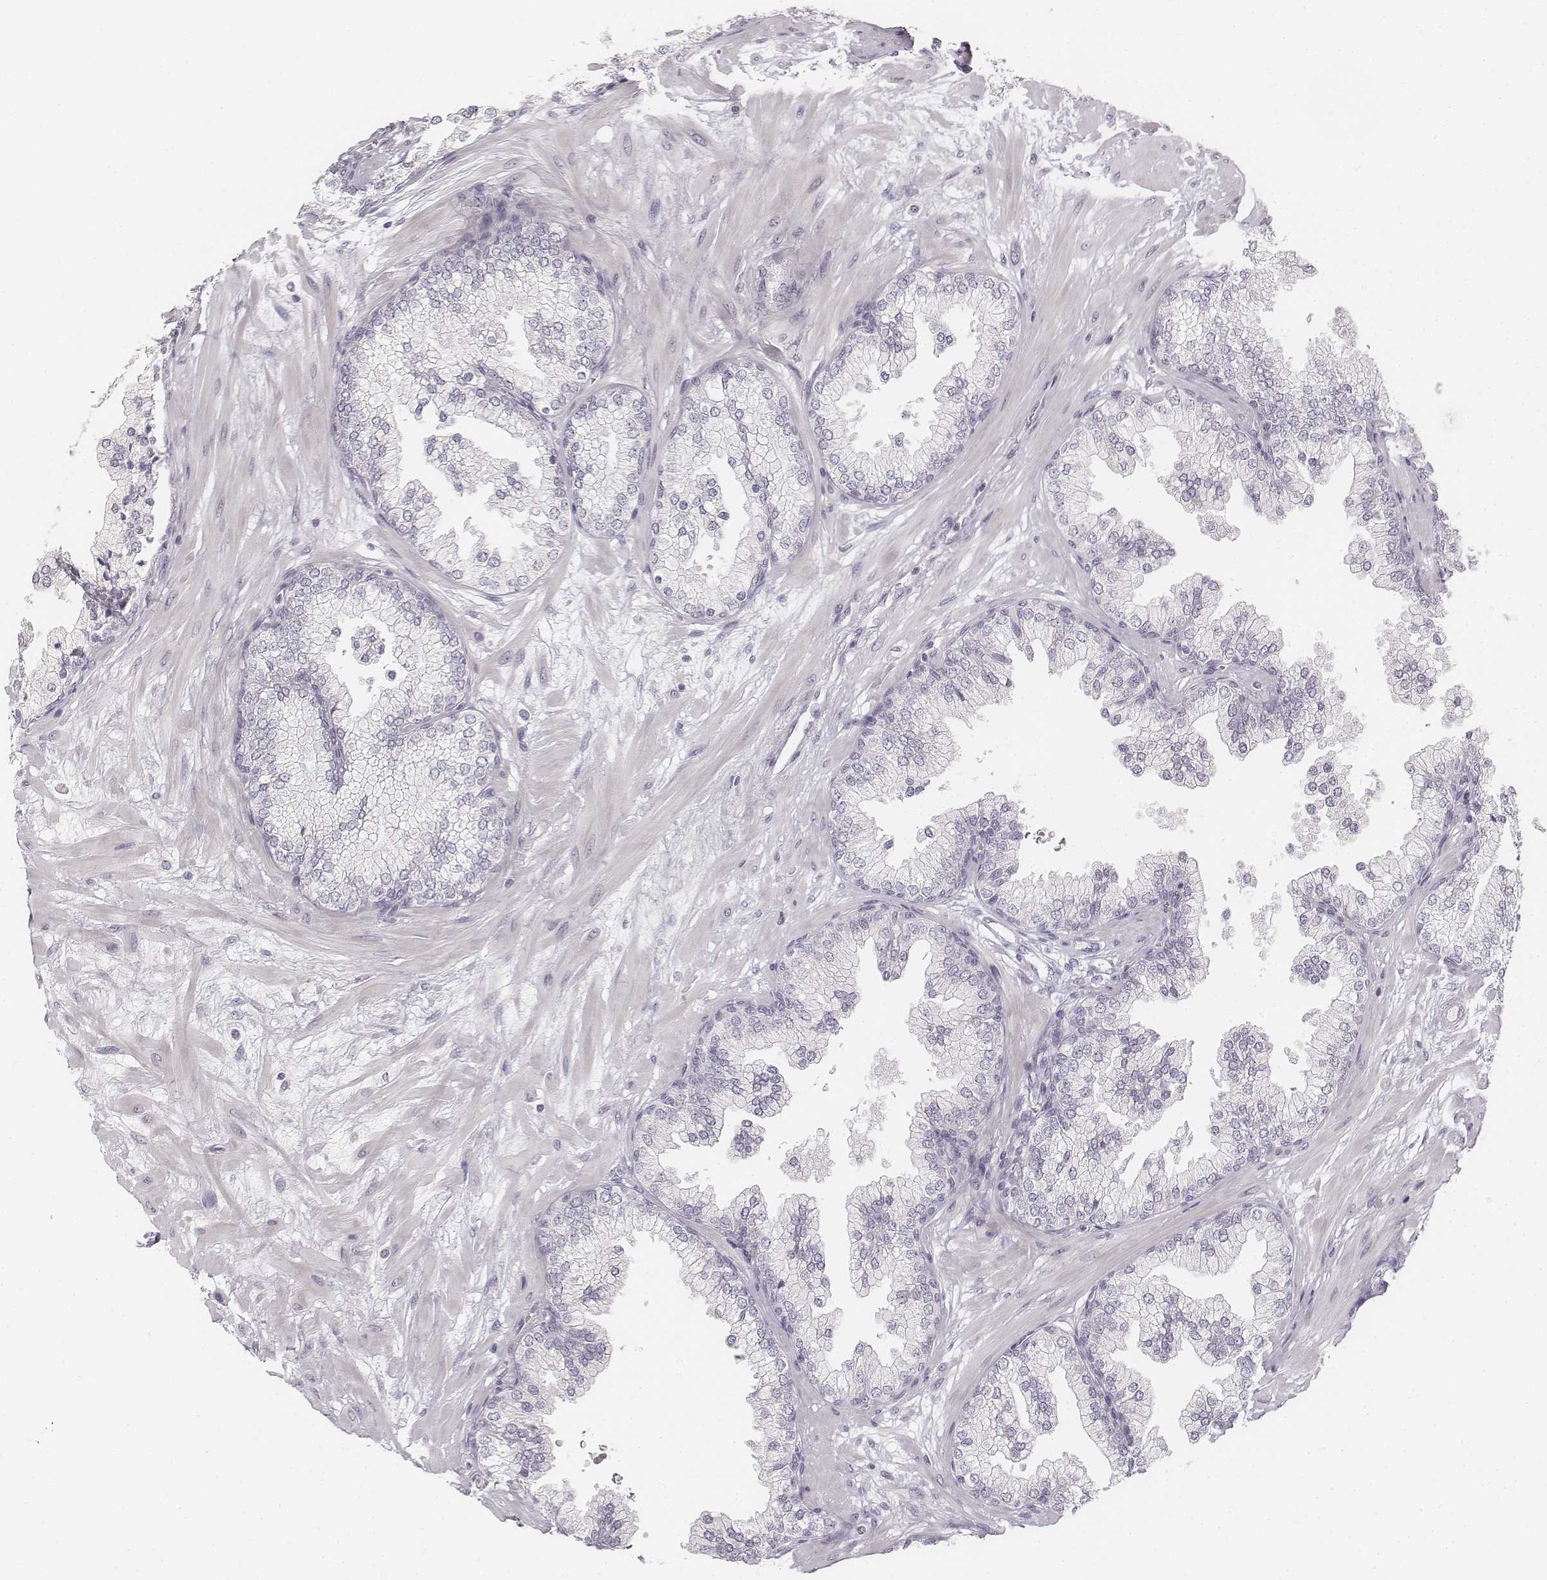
{"staining": {"intensity": "negative", "quantity": "none", "location": "none"}, "tissue": "prostate", "cell_type": "Glandular cells", "image_type": "normal", "snomed": [{"axis": "morphology", "description": "Normal tissue, NOS"}, {"axis": "topography", "description": "Prostate"}, {"axis": "topography", "description": "Peripheral nerve tissue"}], "caption": "Glandular cells show no significant protein staining in unremarkable prostate.", "gene": "DSG4", "patient": {"sex": "male", "age": 61}}